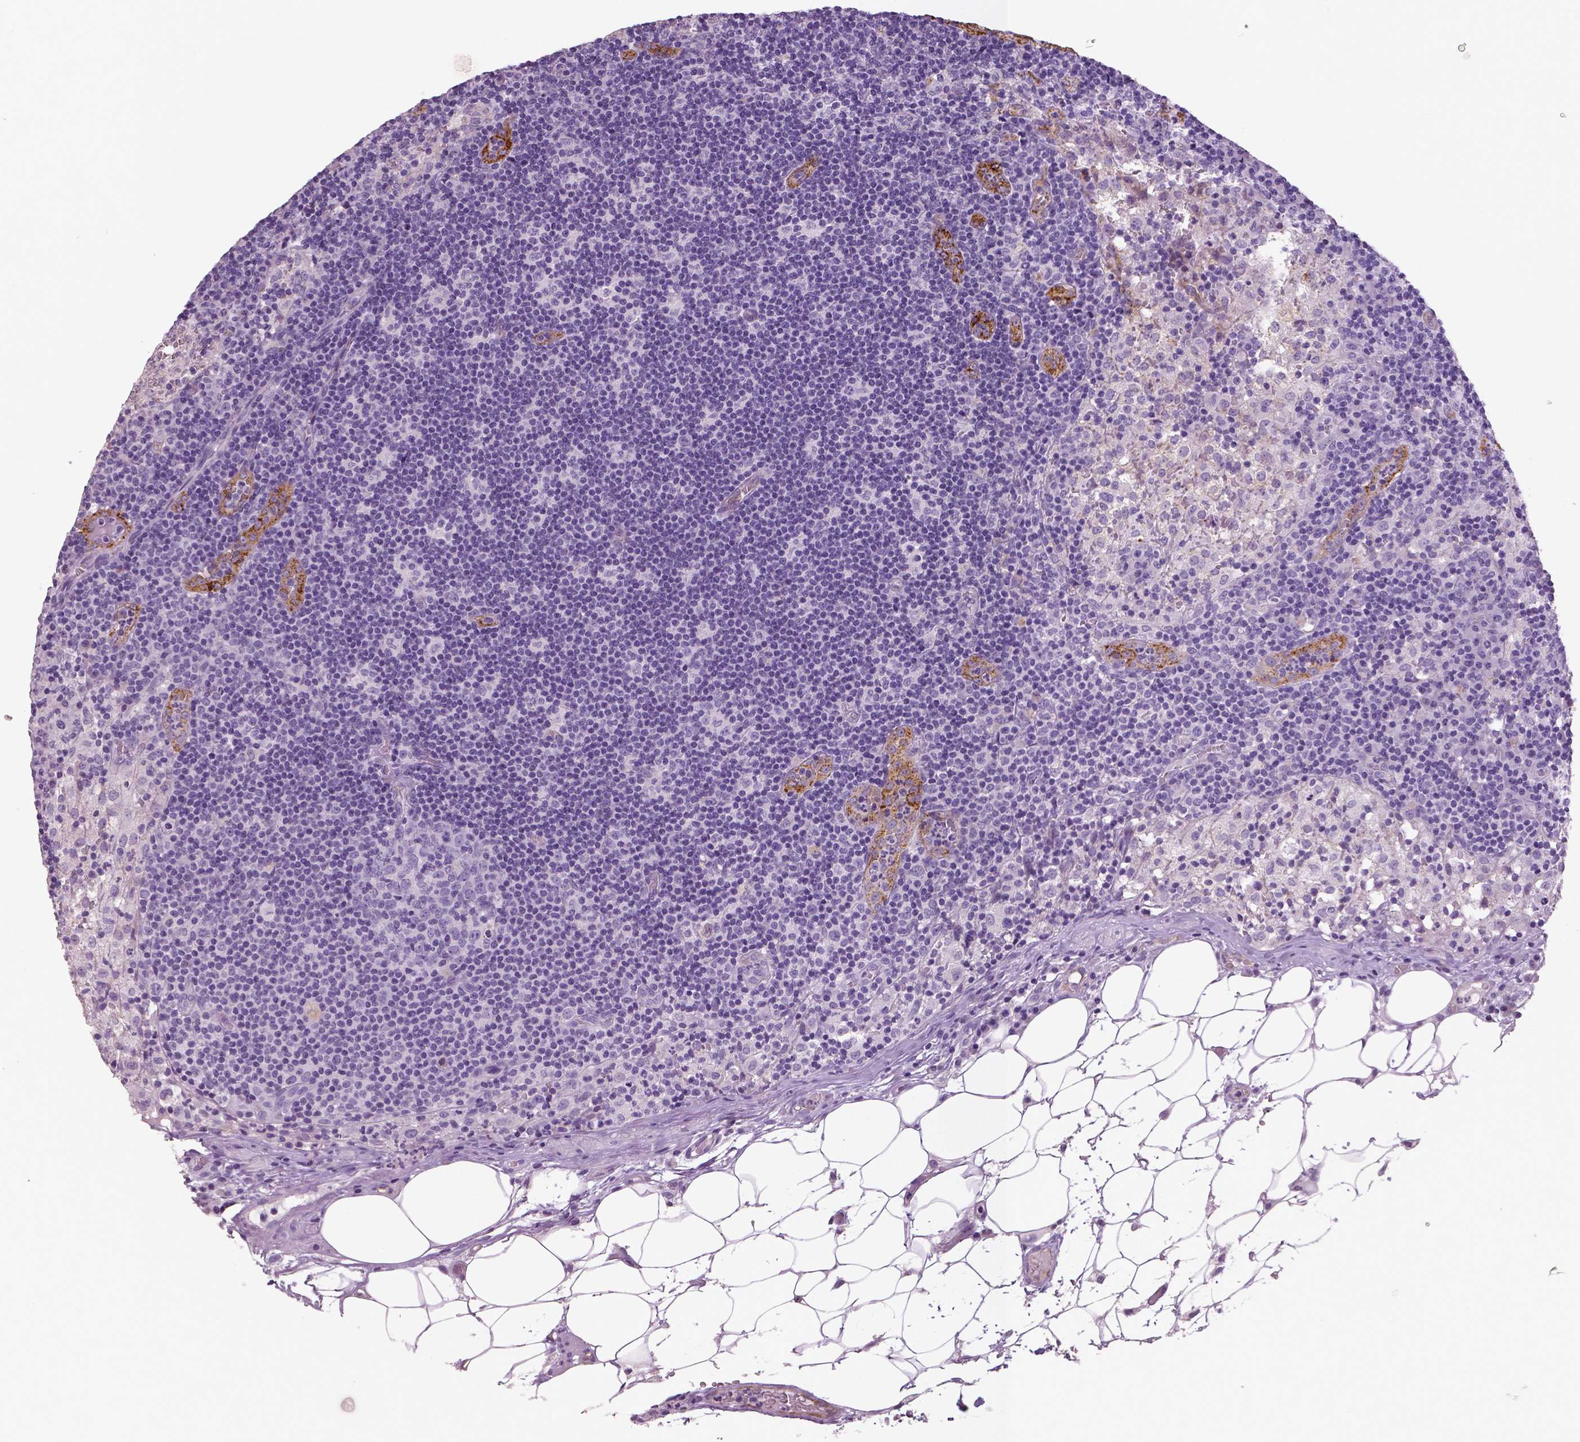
{"staining": {"intensity": "negative", "quantity": "none", "location": "none"}, "tissue": "lymph node", "cell_type": "Germinal center cells", "image_type": "normal", "snomed": [{"axis": "morphology", "description": "Normal tissue, NOS"}, {"axis": "topography", "description": "Lymph node"}], "caption": "A high-resolution photomicrograph shows immunohistochemistry staining of unremarkable lymph node, which displays no significant staining in germinal center cells. (Stains: DAB (3,3'-diaminobenzidine) immunohistochemistry (IHC) with hematoxylin counter stain, Microscopy: brightfield microscopy at high magnification).", "gene": "TSPAN7", "patient": {"sex": "male", "age": 62}}